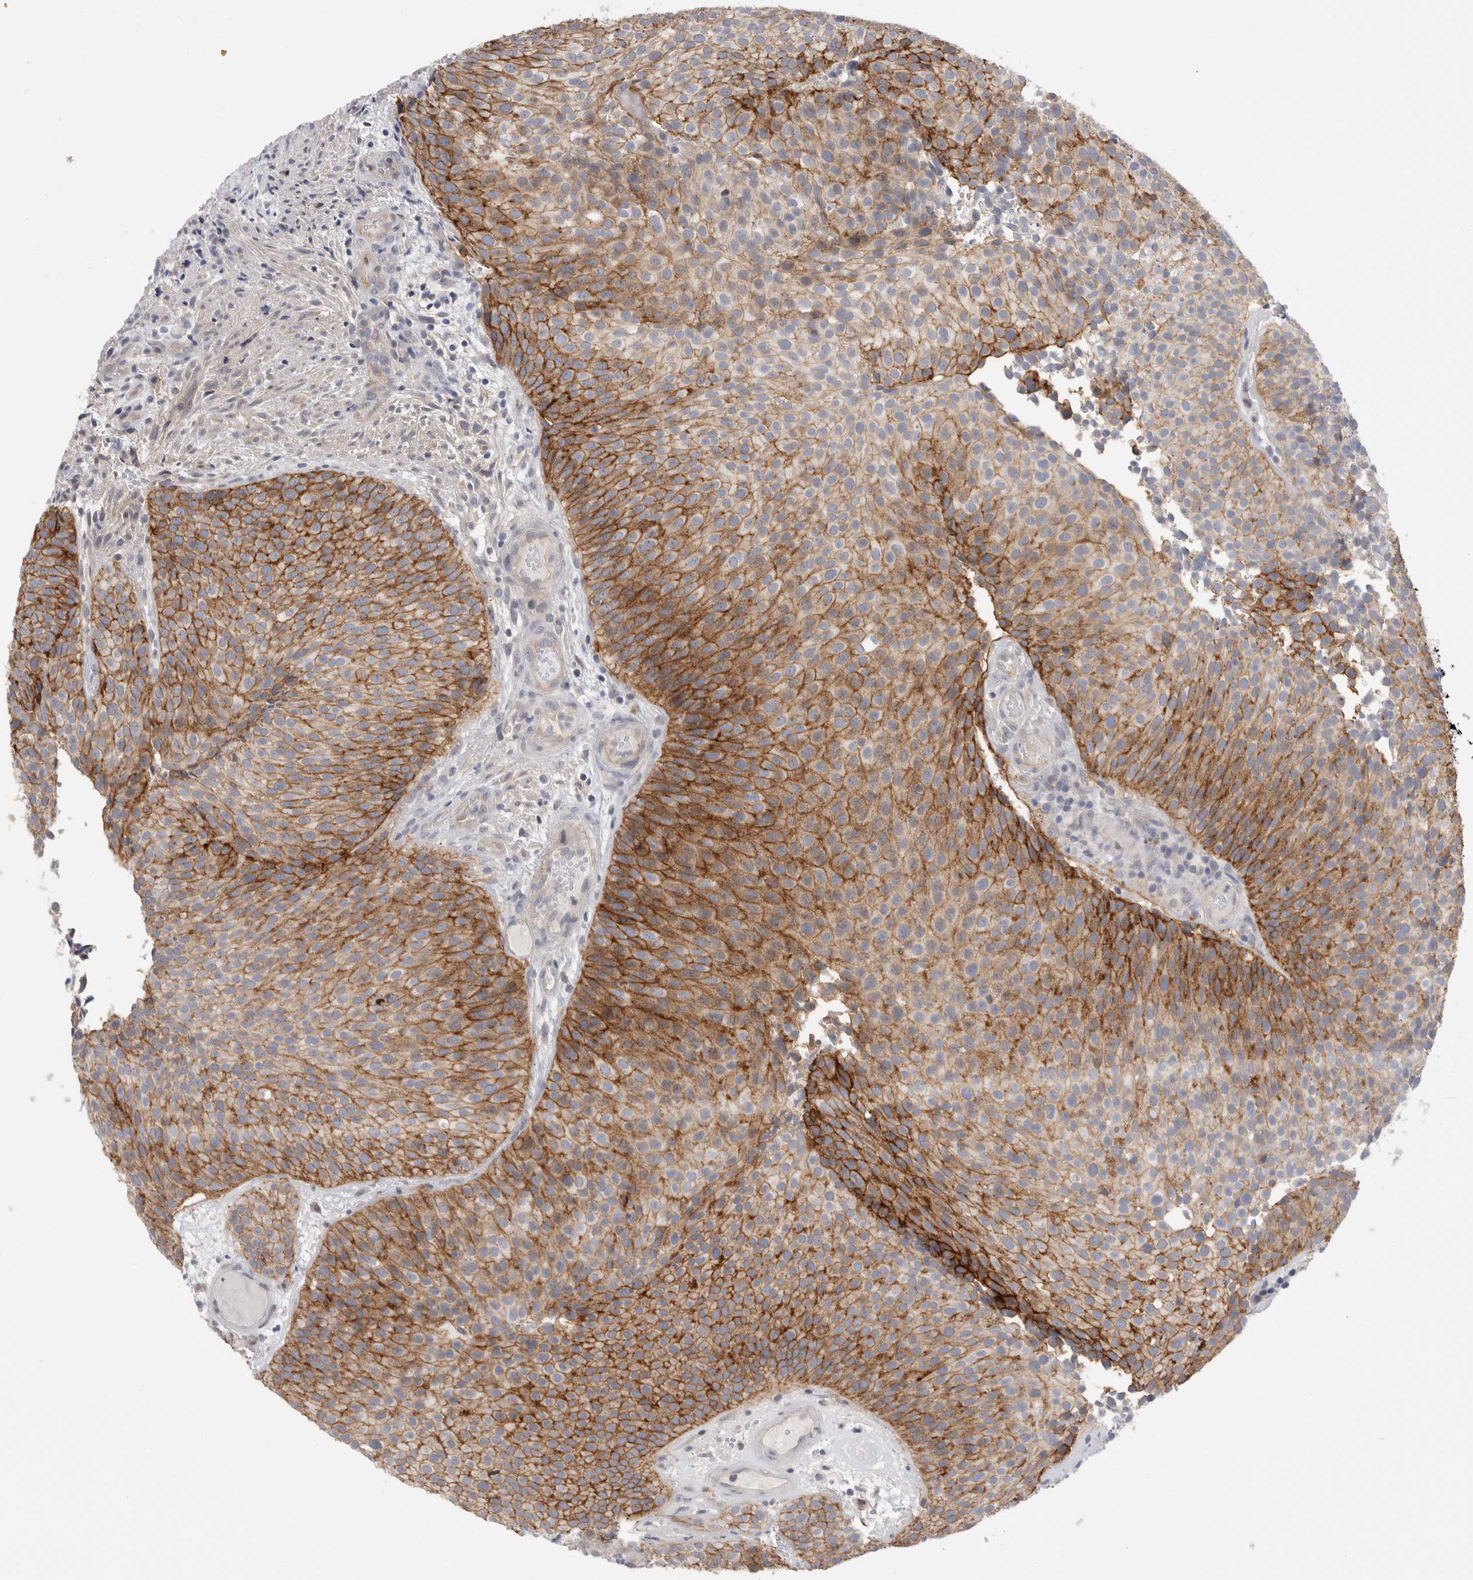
{"staining": {"intensity": "moderate", "quantity": ">75%", "location": "cytoplasmic/membranous"}, "tissue": "urothelial cancer", "cell_type": "Tumor cells", "image_type": "cancer", "snomed": [{"axis": "morphology", "description": "Urothelial carcinoma, Low grade"}, {"axis": "topography", "description": "Urinary bladder"}], "caption": "IHC of low-grade urothelial carcinoma exhibits medium levels of moderate cytoplasmic/membranous expression in about >75% of tumor cells.", "gene": "VANGL1", "patient": {"sex": "male", "age": 86}}